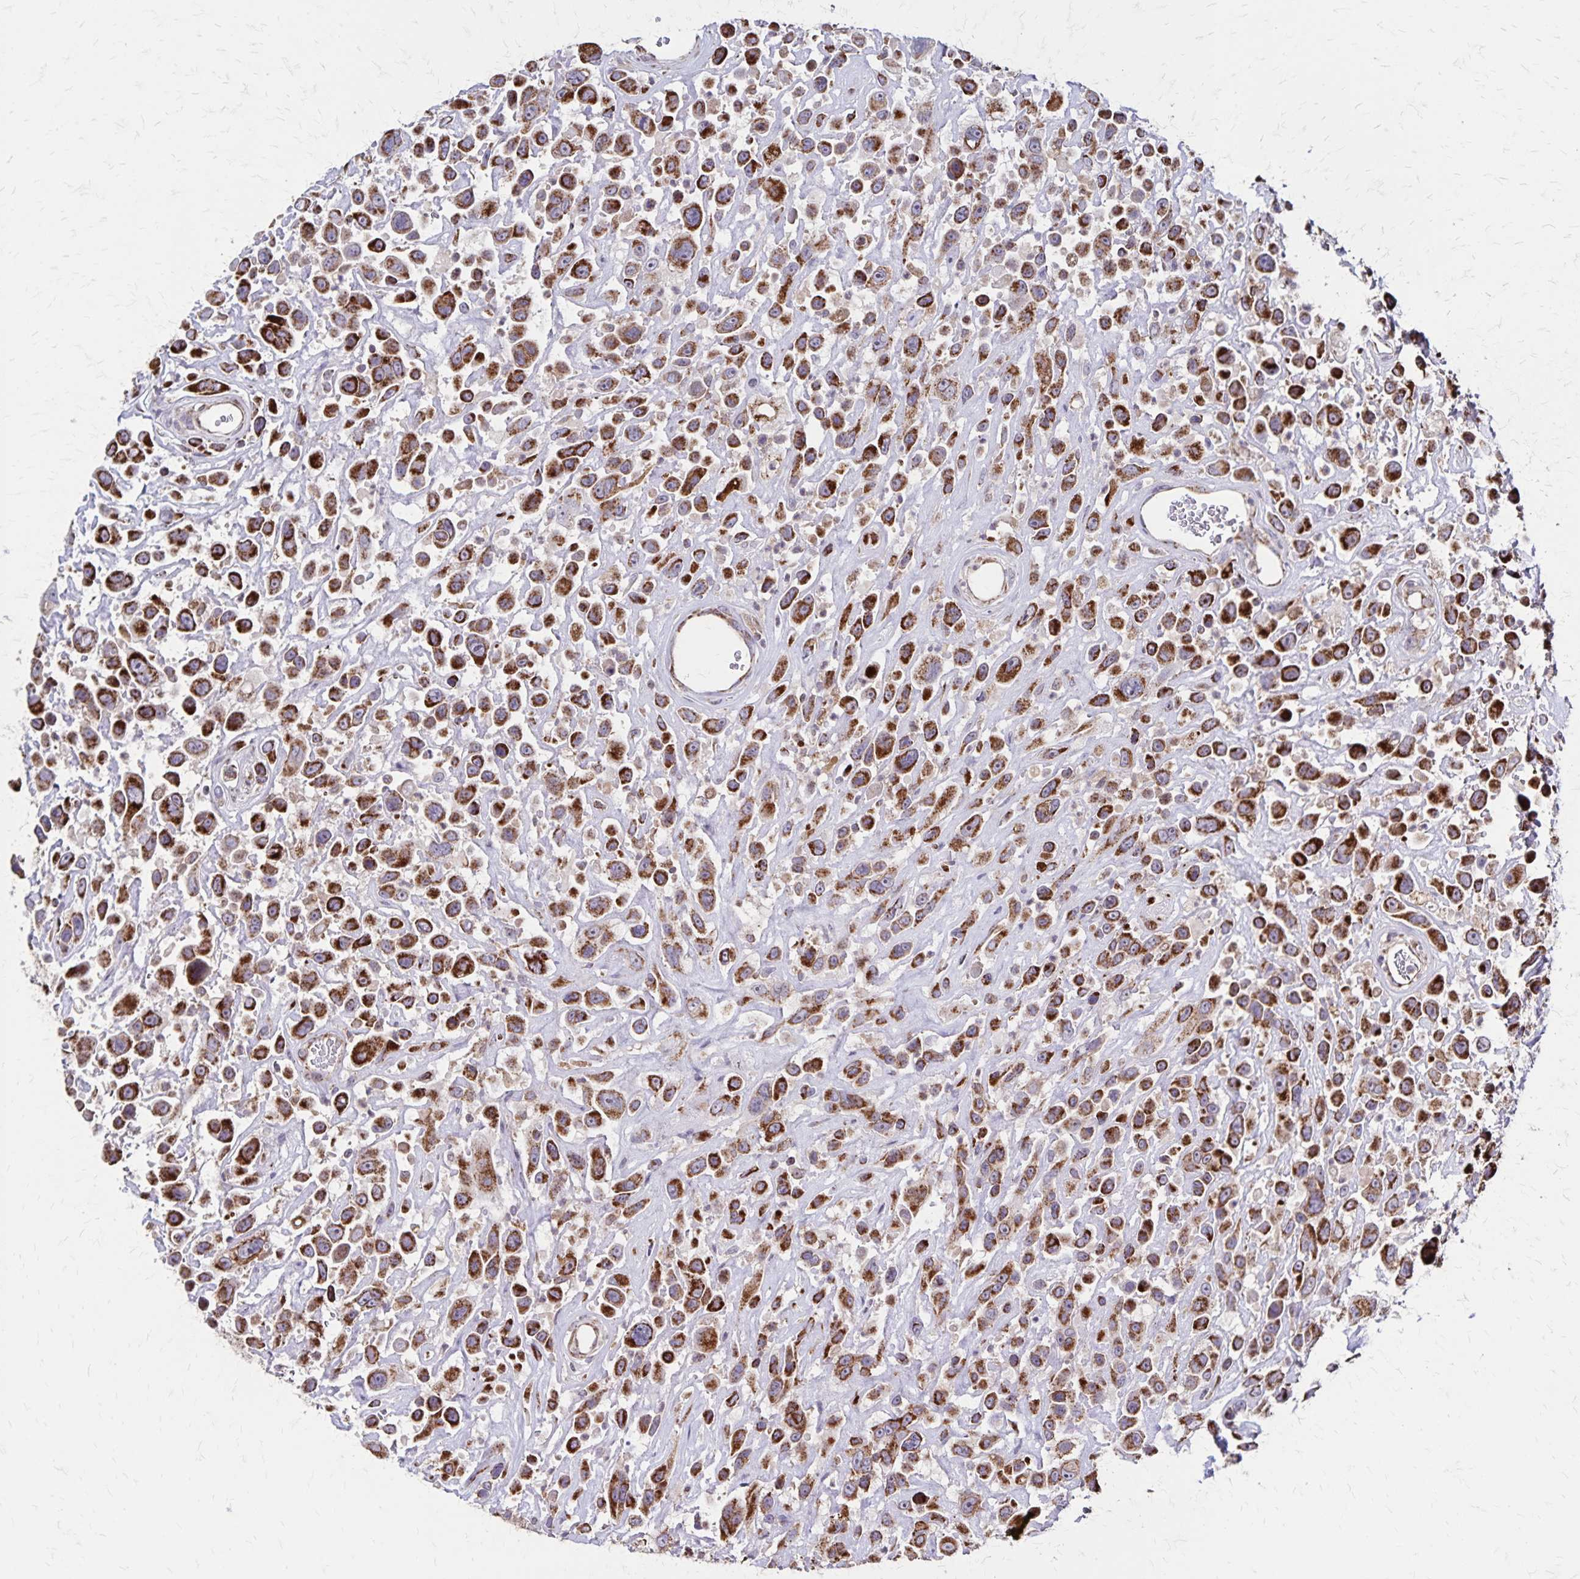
{"staining": {"intensity": "strong", "quantity": ">75%", "location": "cytoplasmic/membranous"}, "tissue": "urothelial cancer", "cell_type": "Tumor cells", "image_type": "cancer", "snomed": [{"axis": "morphology", "description": "Urothelial carcinoma, High grade"}, {"axis": "topography", "description": "Urinary bladder"}], "caption": "Tumor cells show strong cytoplasmic/membranous positivity in about >75% of cells in urothelial cancer. (DAB (3,3'-diaminobenzidine) = brown stain, brightfield microscopy at high magnification).", "gene": "NFS1", "patient": {"sex": "male", "age": 53}}